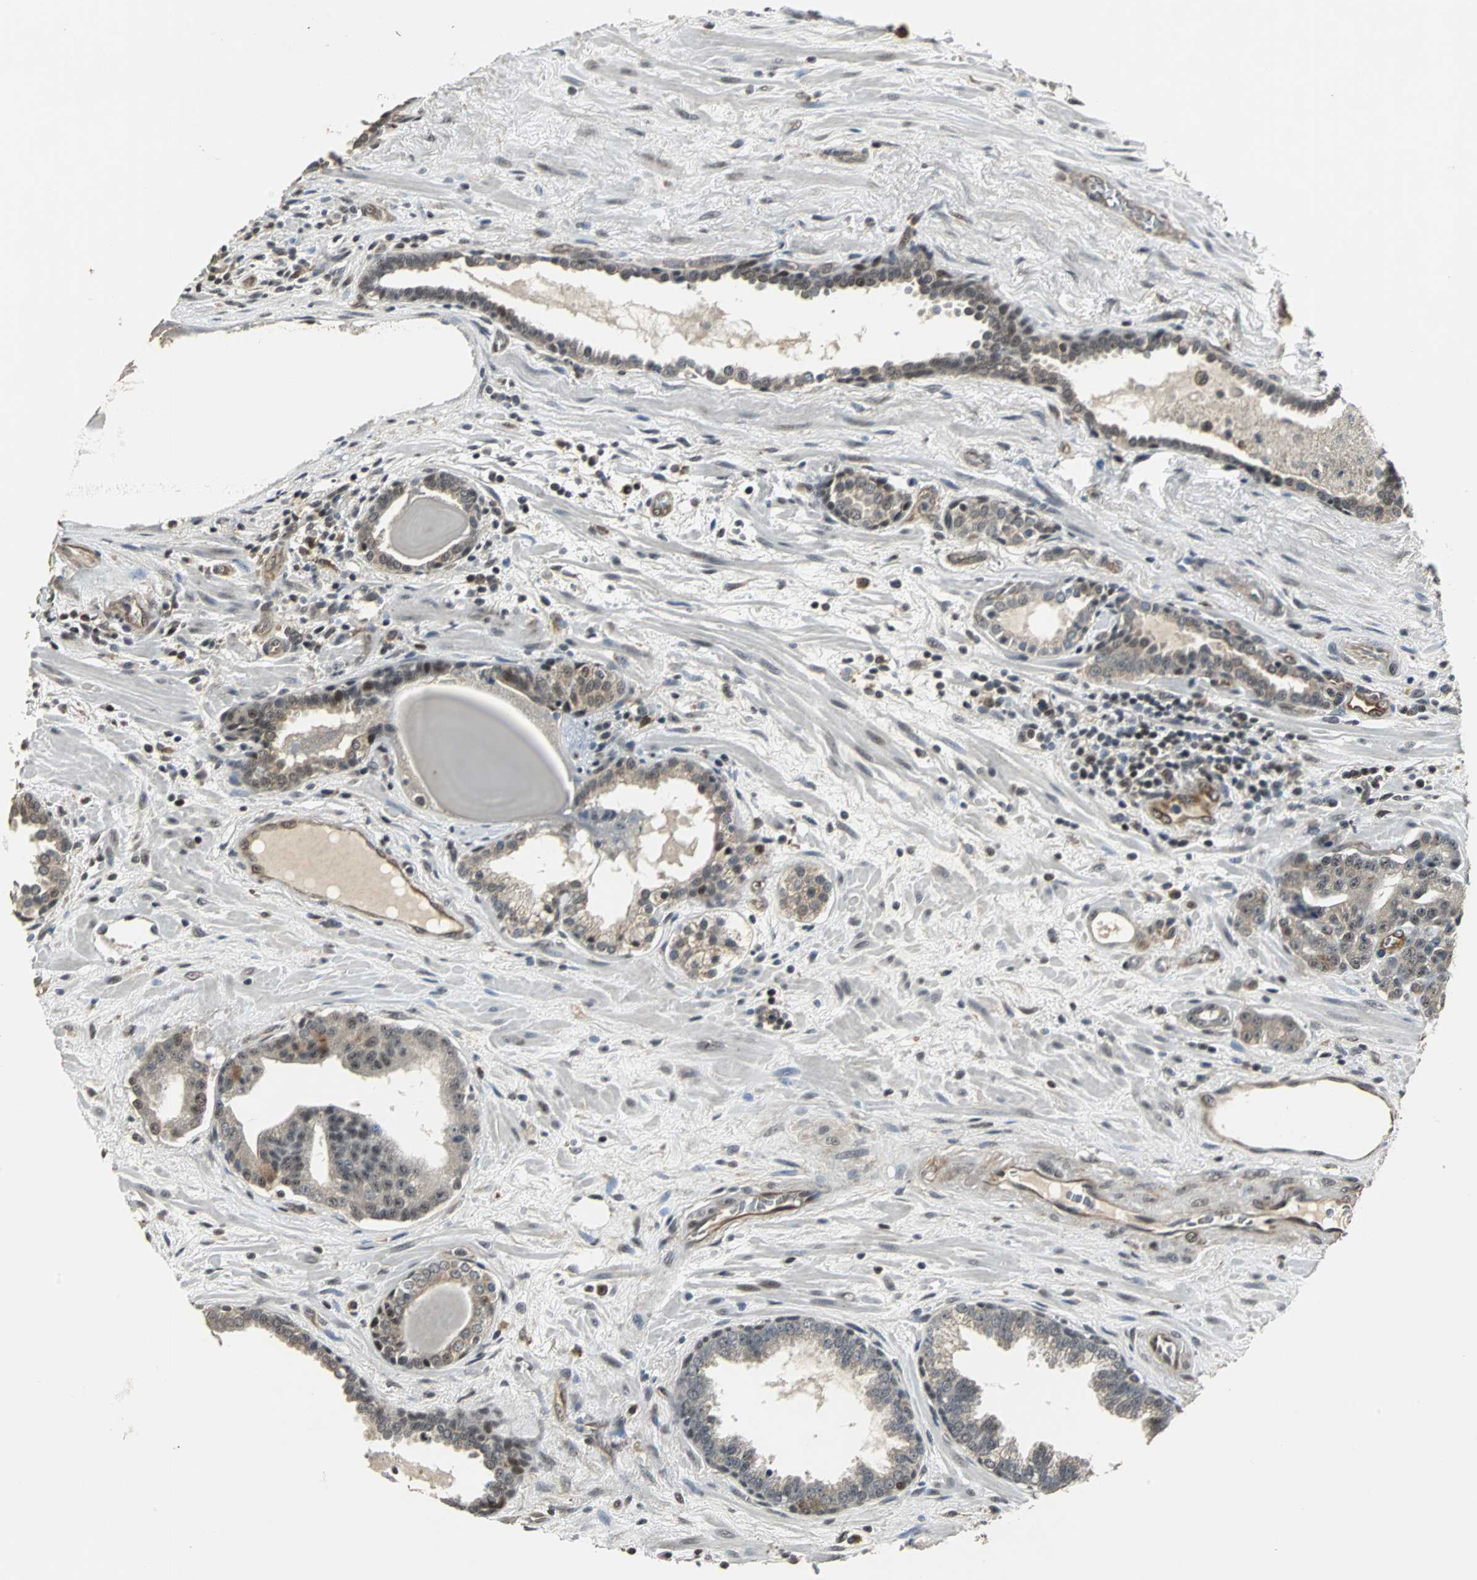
{"staining": {"intensity": "weak", "quantity": "25%-75%", "location": "cytoplasmic/membranous,nuclear"}, "tissue": "prostate cancer", "cell_type": "Tumor cells", "image_type": "cancer", "snomed": [{"axis": "morphology", "description": "Adenocarcinoma, Low grade"}, {"axis": "topography", "description": "Prostate"}], "caption": "Brown immunohistochemical staining in human prostate low-grade adenocarcinoma shows weak cytoplasmic/membranous and nuclear expression in about 25%-75% of tumor cells.", "gene": "MED4", "patient": {"sex": "male", "age": 63}}